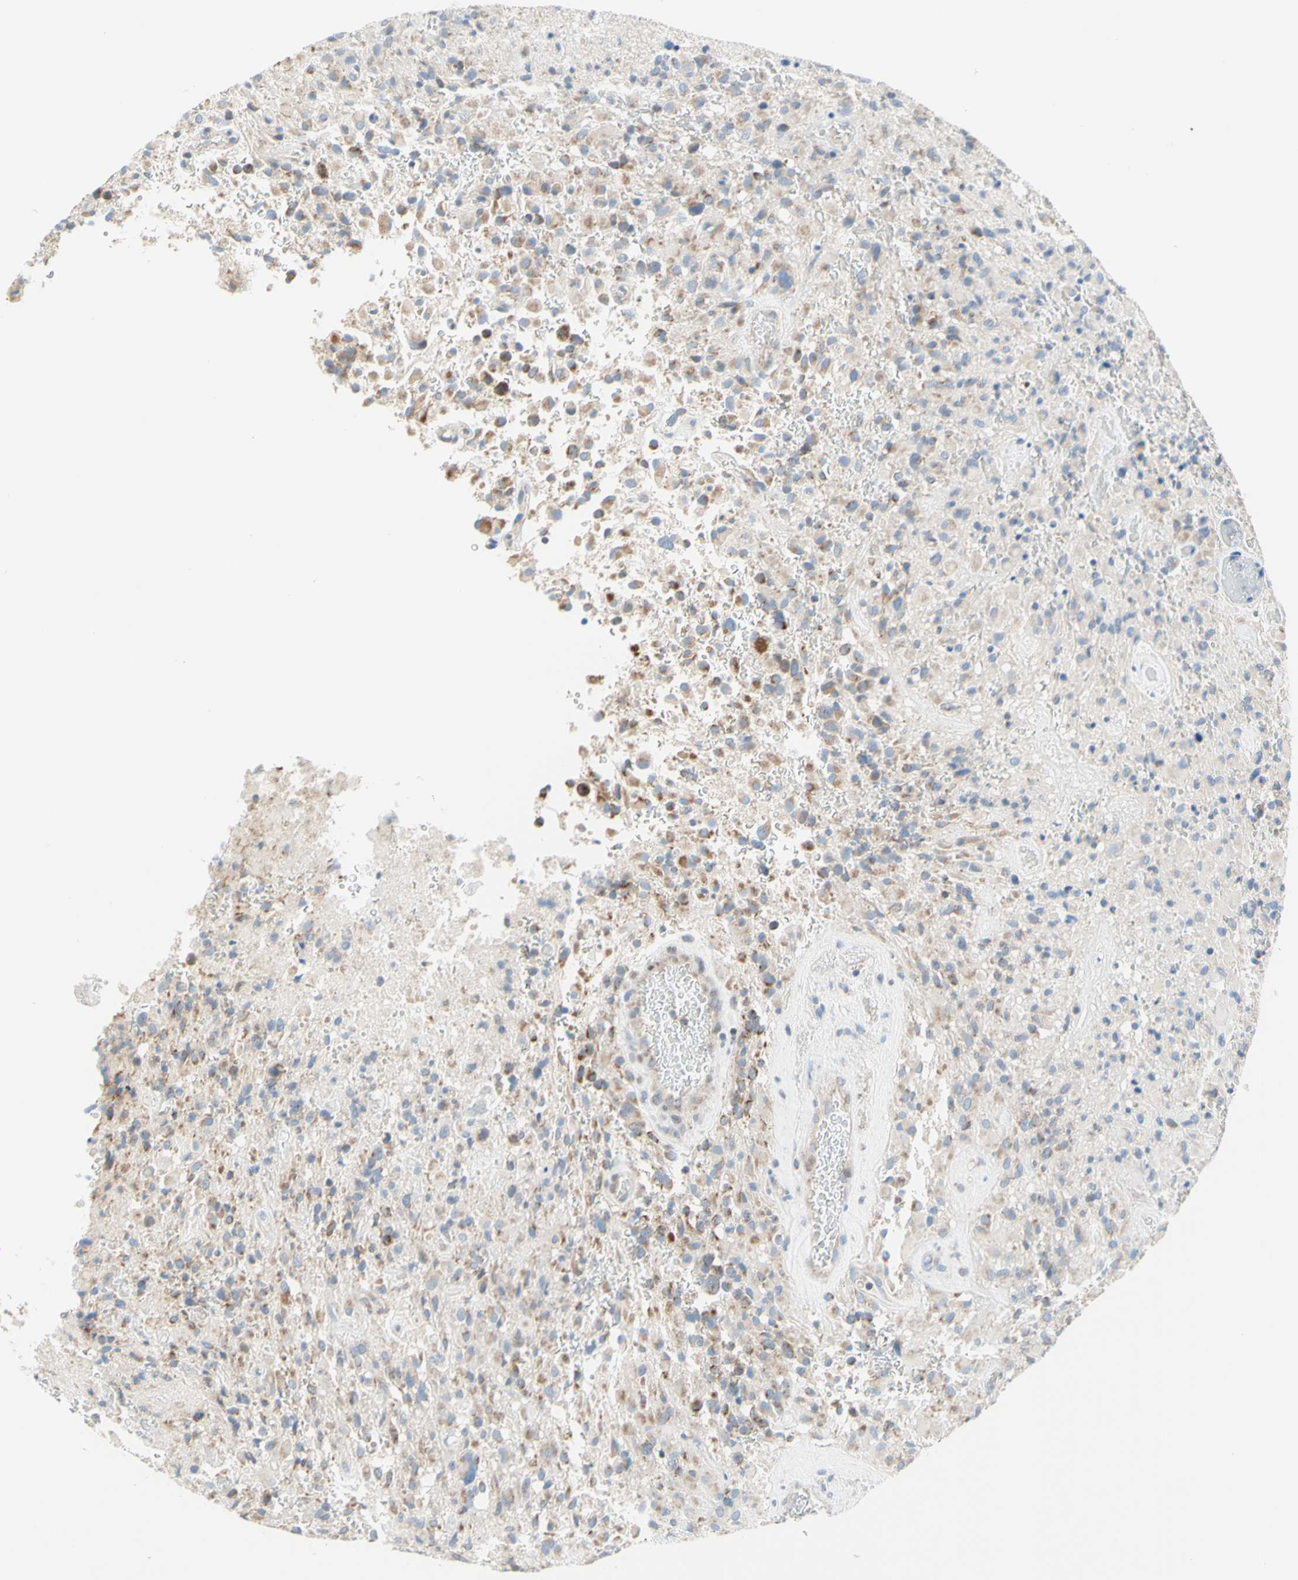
{"staining": {"intensity": "weak", "quantity": "25%-75%", "location": "cytoplasmic/membranous"}, "tissue": "glioma", "cell_type": "Tumor cells", "image_type": "cancer", "snomed": [{"axis": "morphology", "description": "Glioma, malignant, High grade"}, {"axis": "topography", "description": "Brain"}], "caption": "Immunohistochemistry staining of high-grade glioma (malignant), which shows low levels of weak cytoplasmic/membranous expression in about 25%-75% of tumor cells indicating weak cytoplasmic/membranous protein positivity. The staining was performed using DAB (3,3'-diaminobenzidine) (brown) for protein detection and nuclei were counterstained in hematoxylin (blue).", "gene": "MFF", "patient": {"sex": "male", "age": 71}}